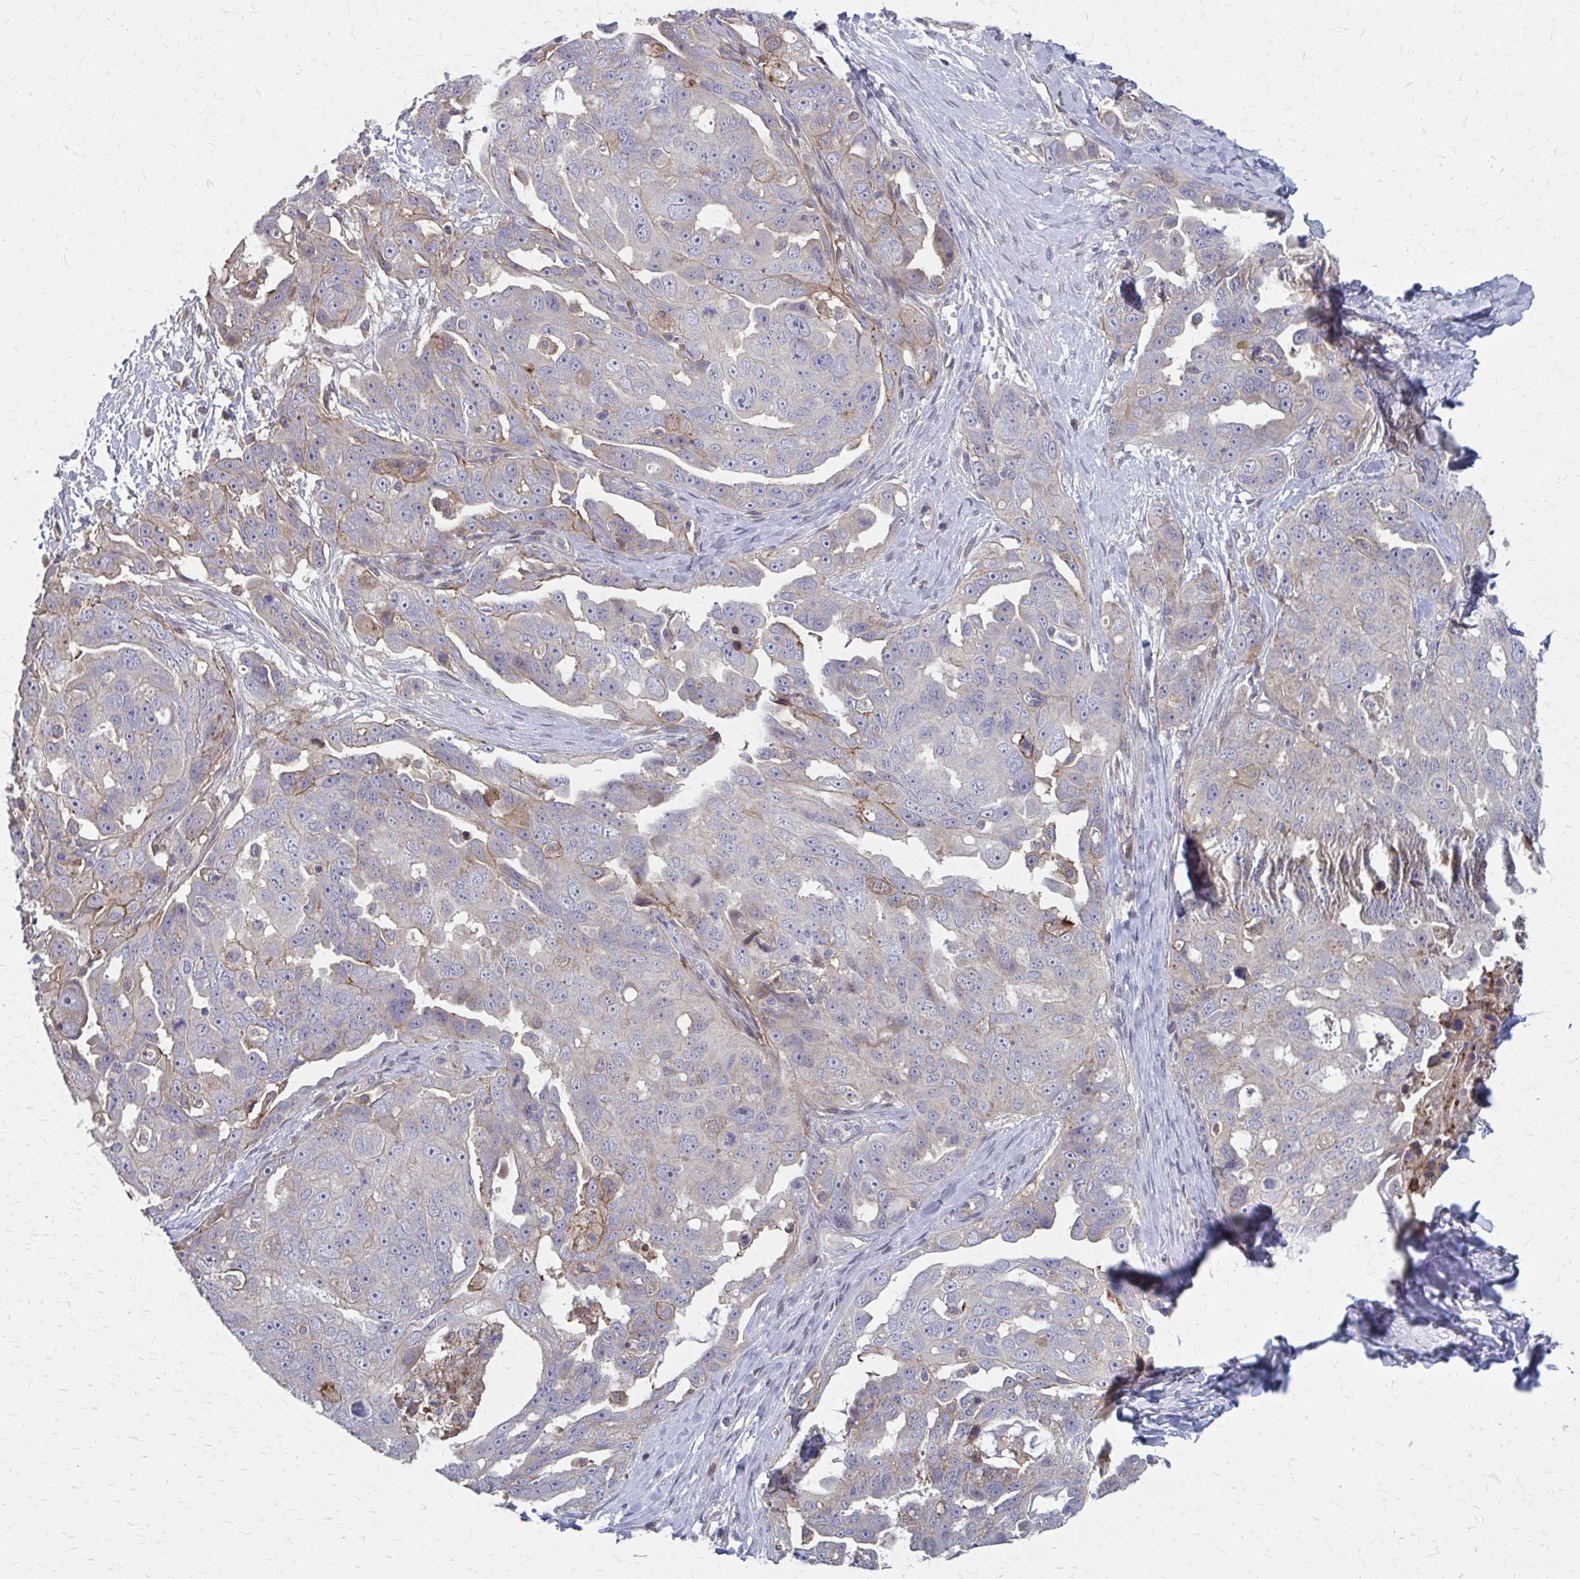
{"staining": {"intensity": "moderate", "quantity": "<25%", "location": "cytoplasmic/membranous"}, "tissue": "ovarian cancer", "cell_type": "Tumor cells", "image_type": "cancer", "snomed": [{"axis": "morphology", "description": "Carcinoma, endometroid"}, {"axis": "topography", "description": "Ovary"}], "caption": "The histopathology image shows a brown stain indicating the presence of a protein in the cytoplasmic/membranous of tumor cells in ovarian cancer.", "gene": "MMP14", "patient": {"sex": "female", "age": 70}}